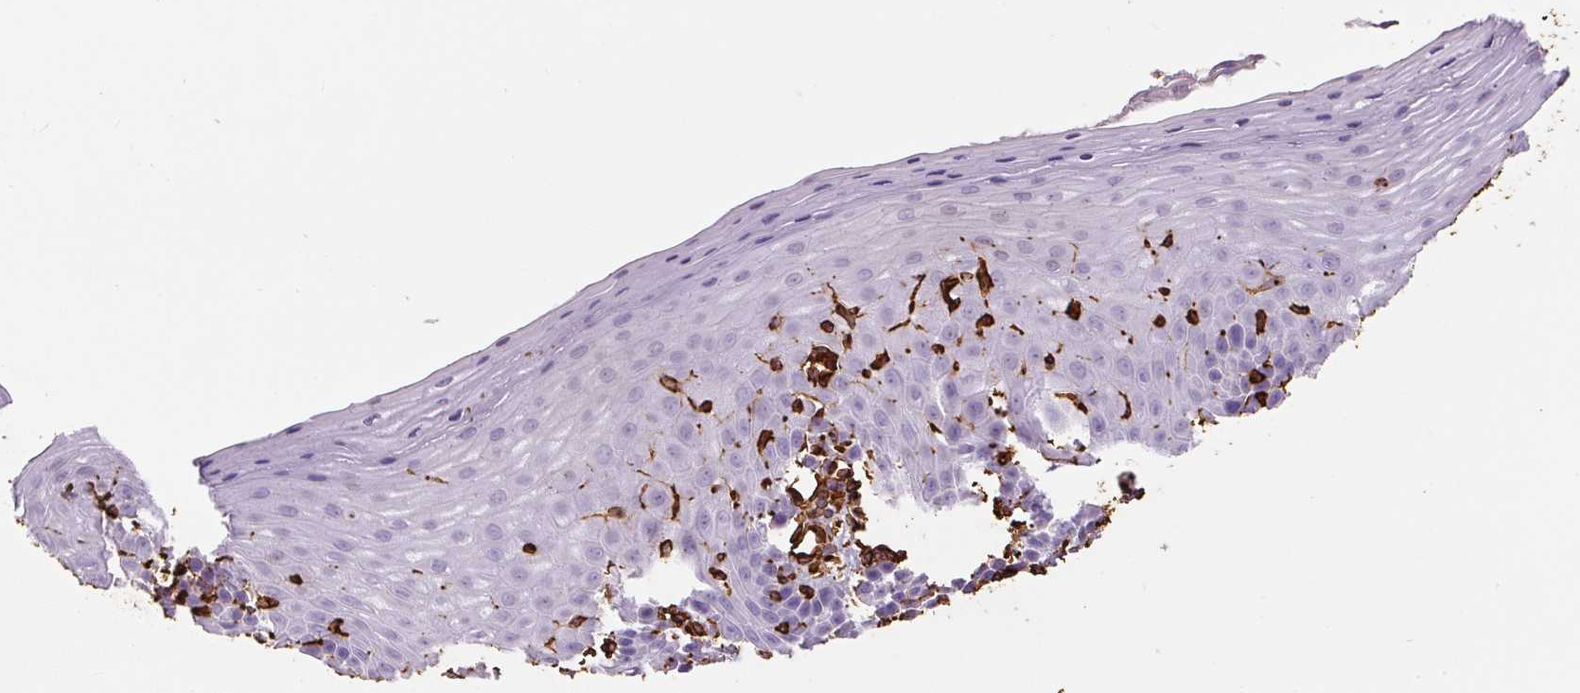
{"staining": {"intensity": "negative", "quantity": "none", "location": "none"}, "tissue": "cervix", "cell_type": "Glandular cells", "image_type": "normal", "snomed": [{"axis": "morphology", "description": "Normal tissue, NOS"}, {"axis": "topography", "description": "Cervix"}], "caption": "Glandular cells show no significant protein expression in benign cervix.", "gene": "VIM", "patient": {"sex": "female", "age": 36}}